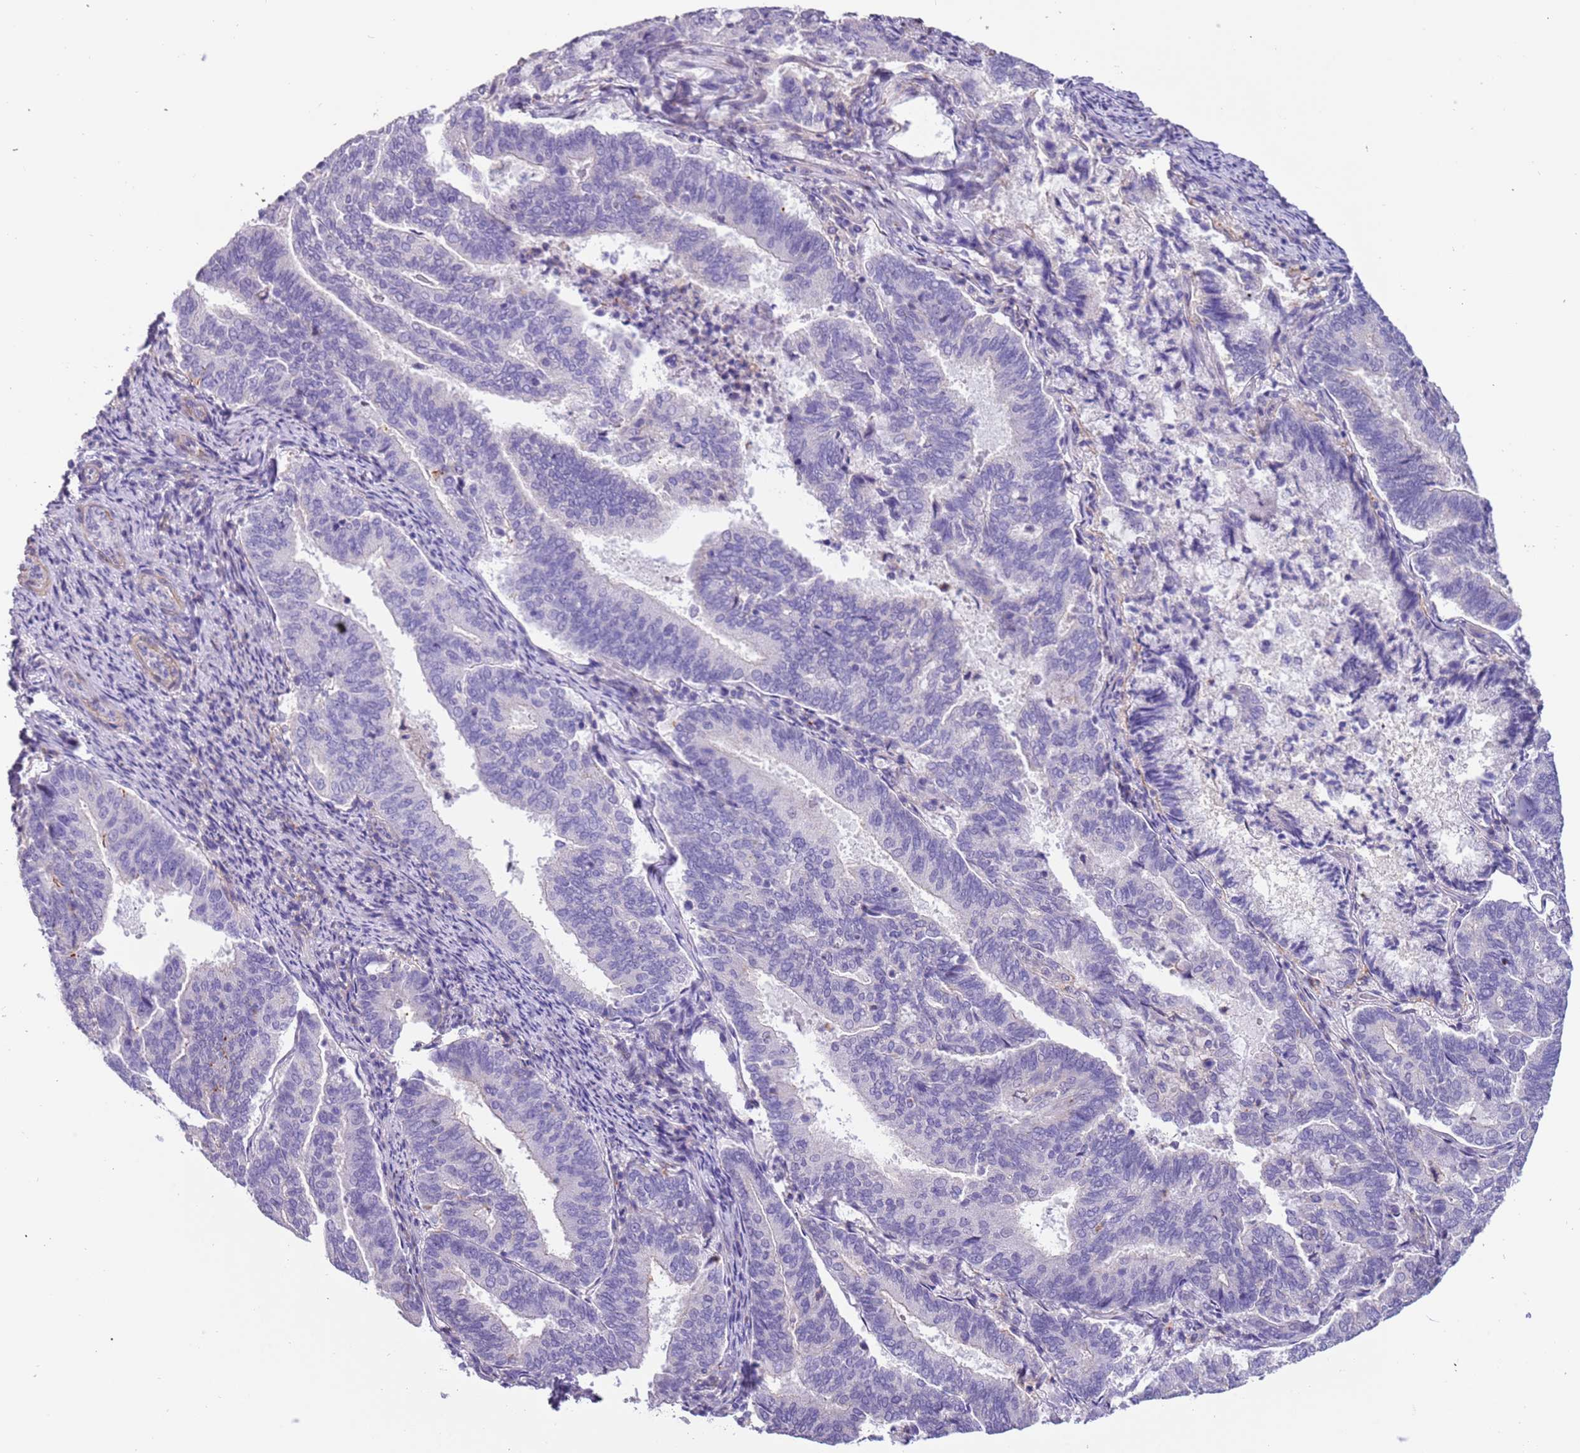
{"staining": {"intensity": "negative", "quantity": "none", "location": "none"}, "tissue": "endometrial cancer", "cell_type": "Tumor cells", "image_type": "cancer", "snomed": [{"axis": "morphology", "description": "Adenocarcinoma, NOS"}, {"axis": "topography", "description": "Endometrium"}], "caption": "Immunohistochemical staining of endometrial cancer (adenocarcinoma) demonstrates no significant expression in tumor cells.", "gene": "PCGF2", "patient": {"sex": "female", "age": 80}}